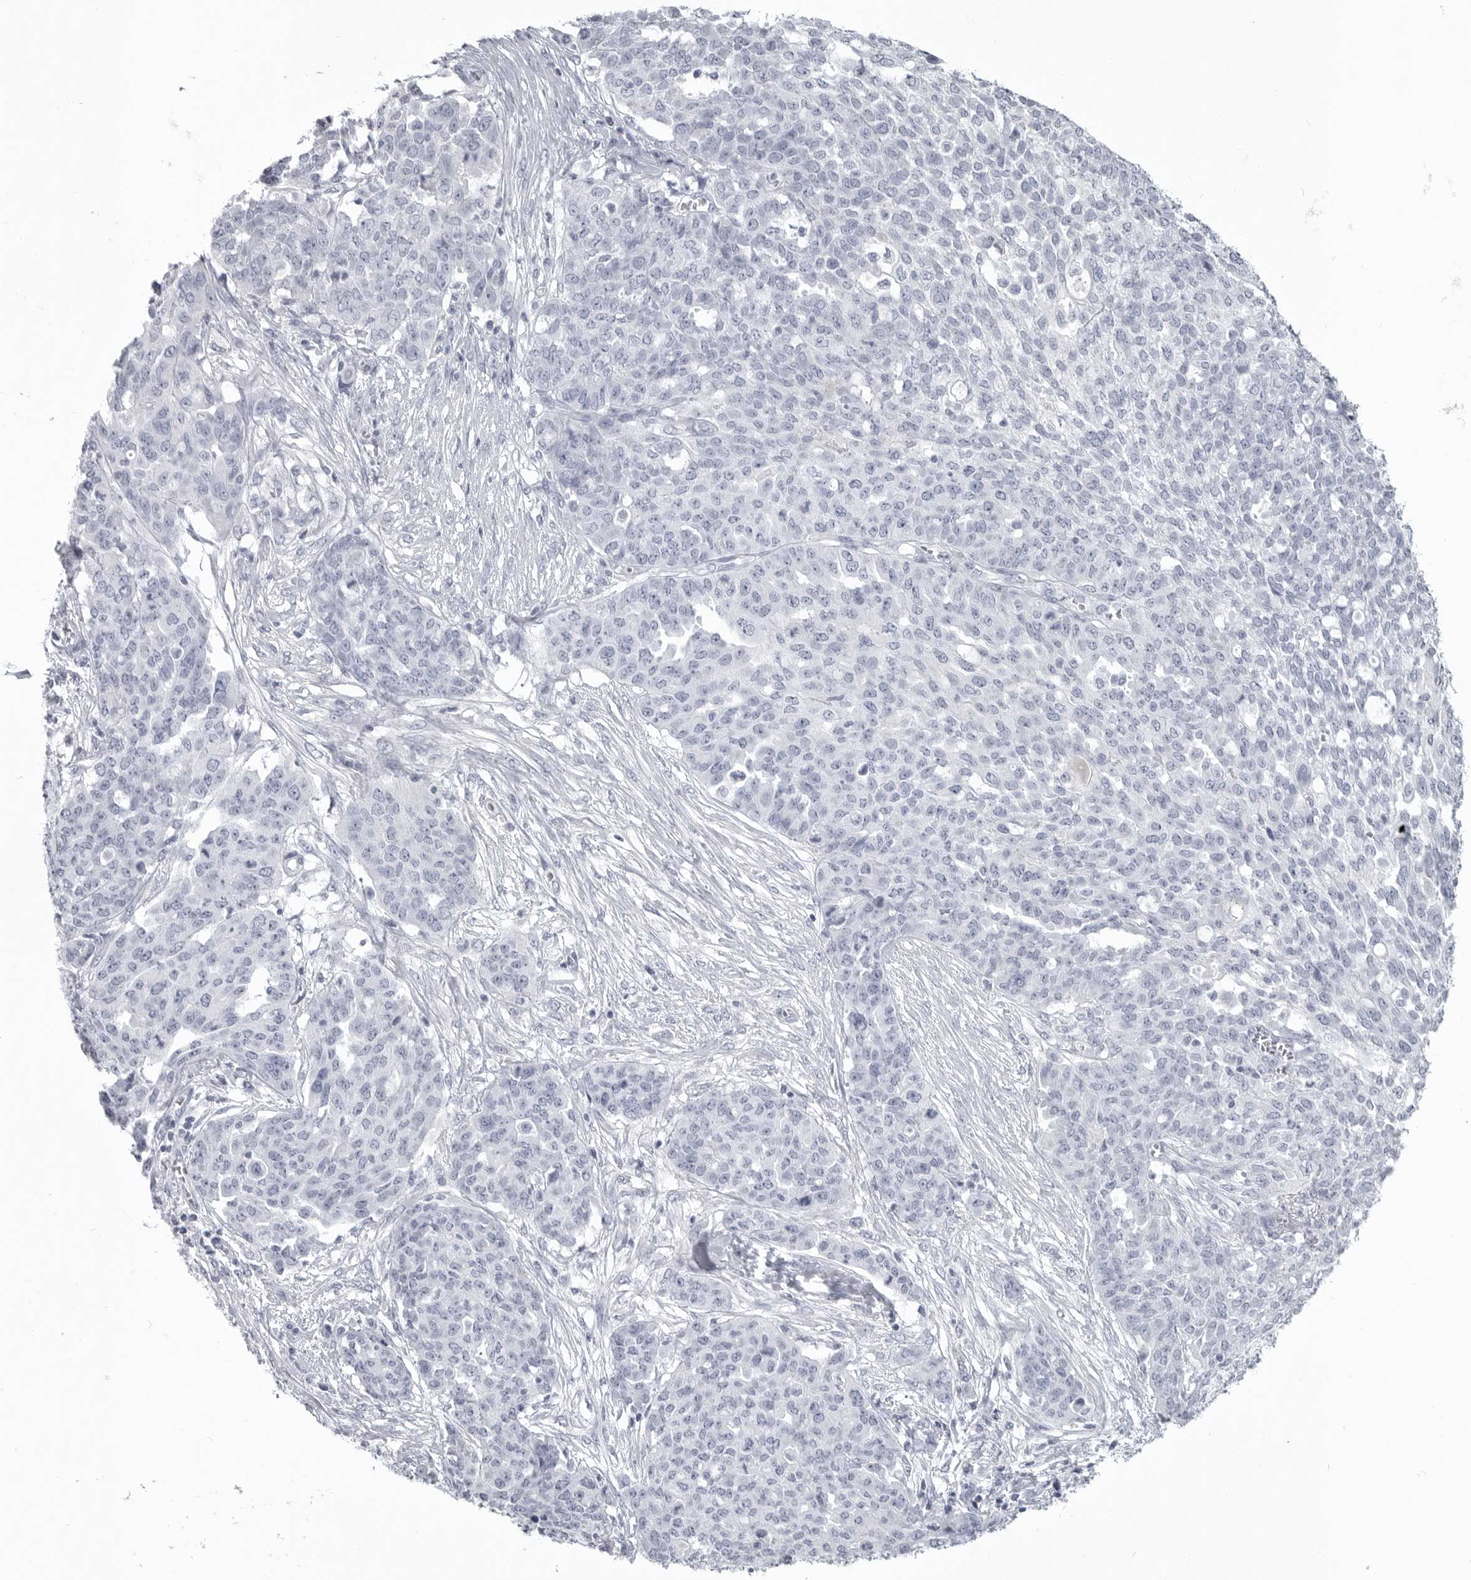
{"staining": {"intensity": "negative", "quantity": "none", "location": "none"}, "tissue": "ovarian cancer", "cell_type": "Tumor cells", "image_type": "cancer", "snomed": [{"axis": "morphology", "description": "Cystadenocarcinoma, serous, NOS"}, {"axis": "topography", "description": "Soft tissue"}, {"axis": "topography", "description": "Ovary"}], "caption": "Immunohistochemistry image of human ovarian cancer stained for a protein (brown), which reveals no expression in tumor cells. (DAB immunohistochemistry, high magnification).", "gene": "LY6D", "patient": {"sex": "female", "age": 57}}